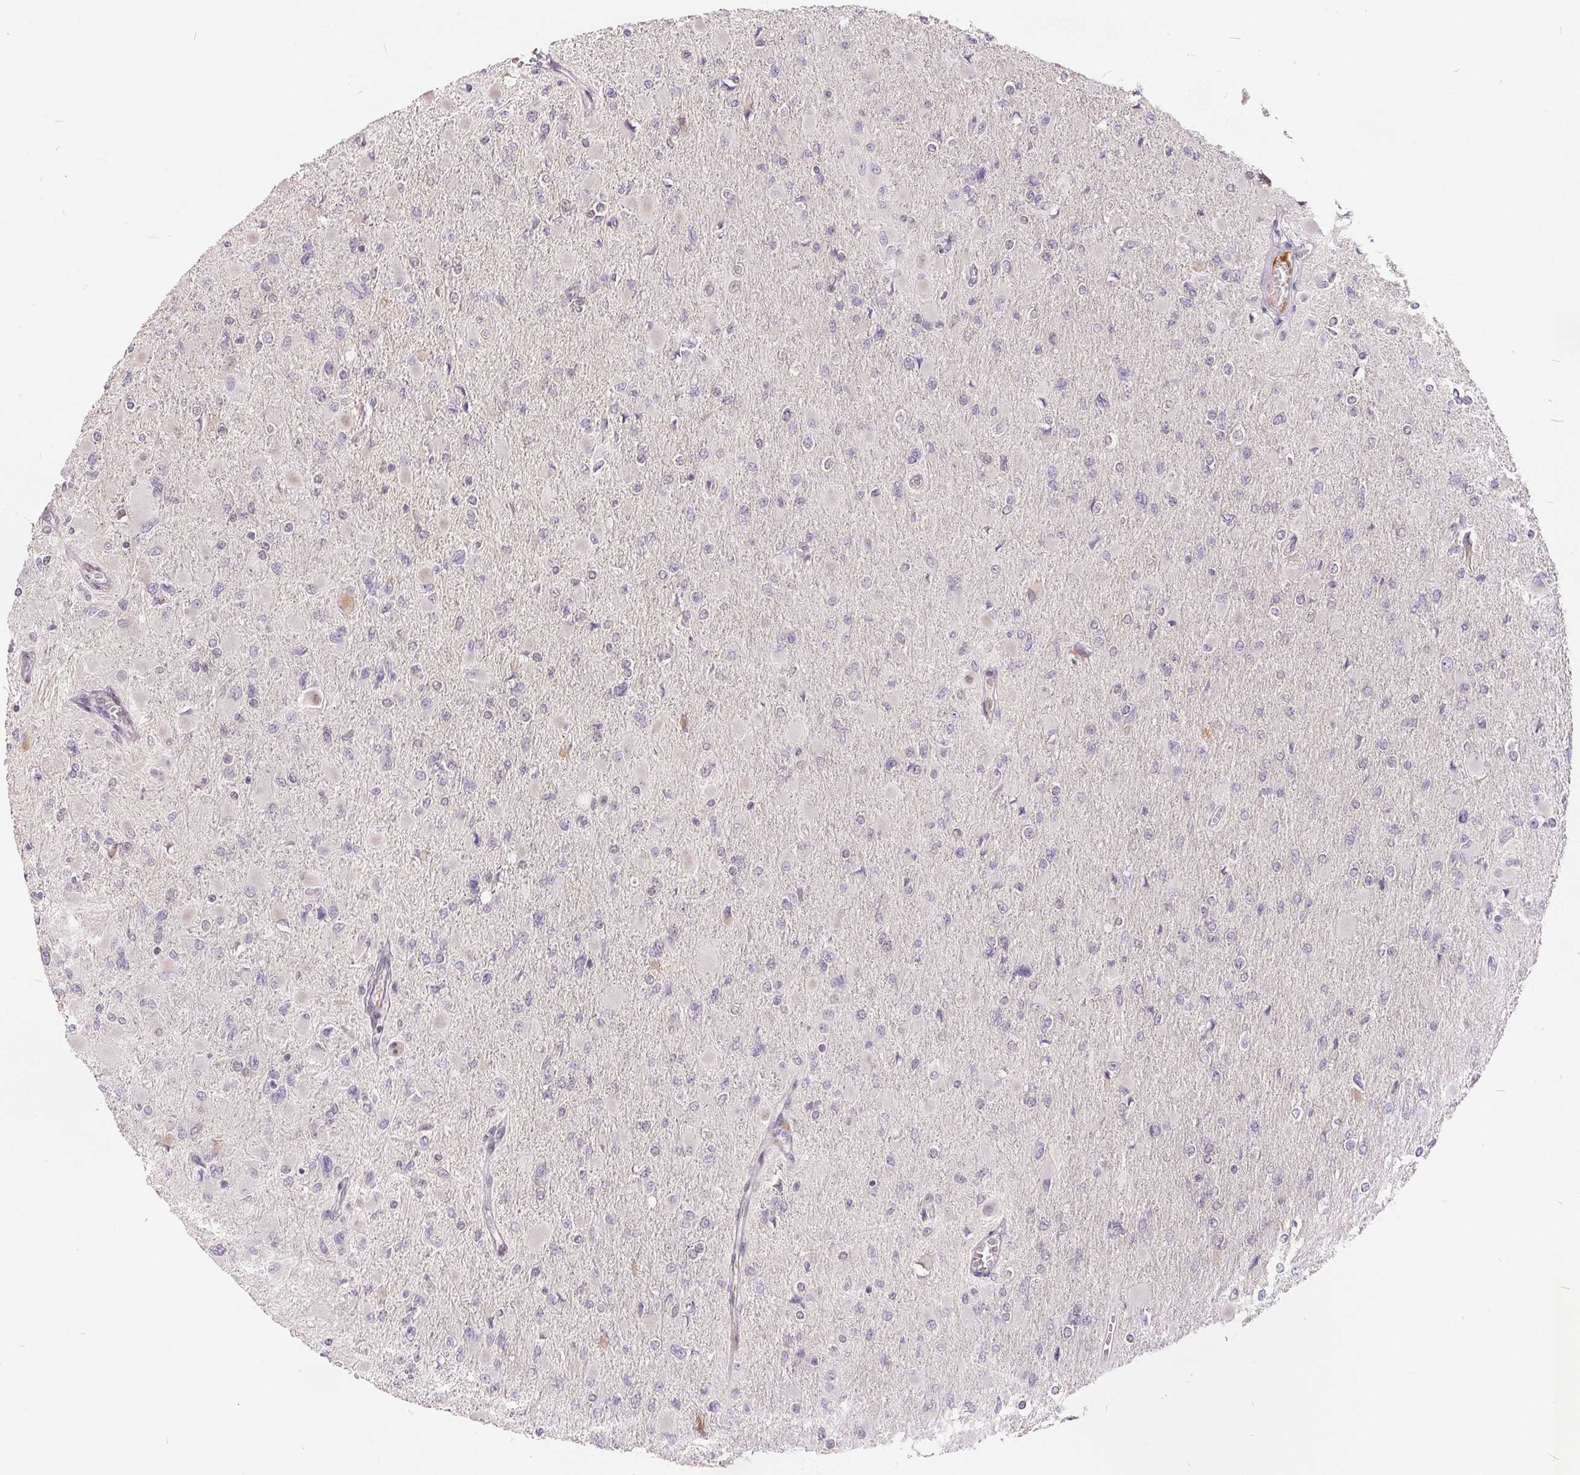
{"staining": {"intensity": "negative", "quantity": "none", "location": "none"}, "tissue": "glioma", "cell_type": "Tumor cells", "image_type": "cancer", "snomed": [{"axis": "morphology", "description": "Glioma, malignant, High grade"}, {"axis": "topography", "description": "Cerebral cortex"}], "caption": "DAB immunohistochemical staining of glioma reveals no significant expression in tumor cells.", "gene": "NRG2", "patient": {"sex": "female", "age": 36}}